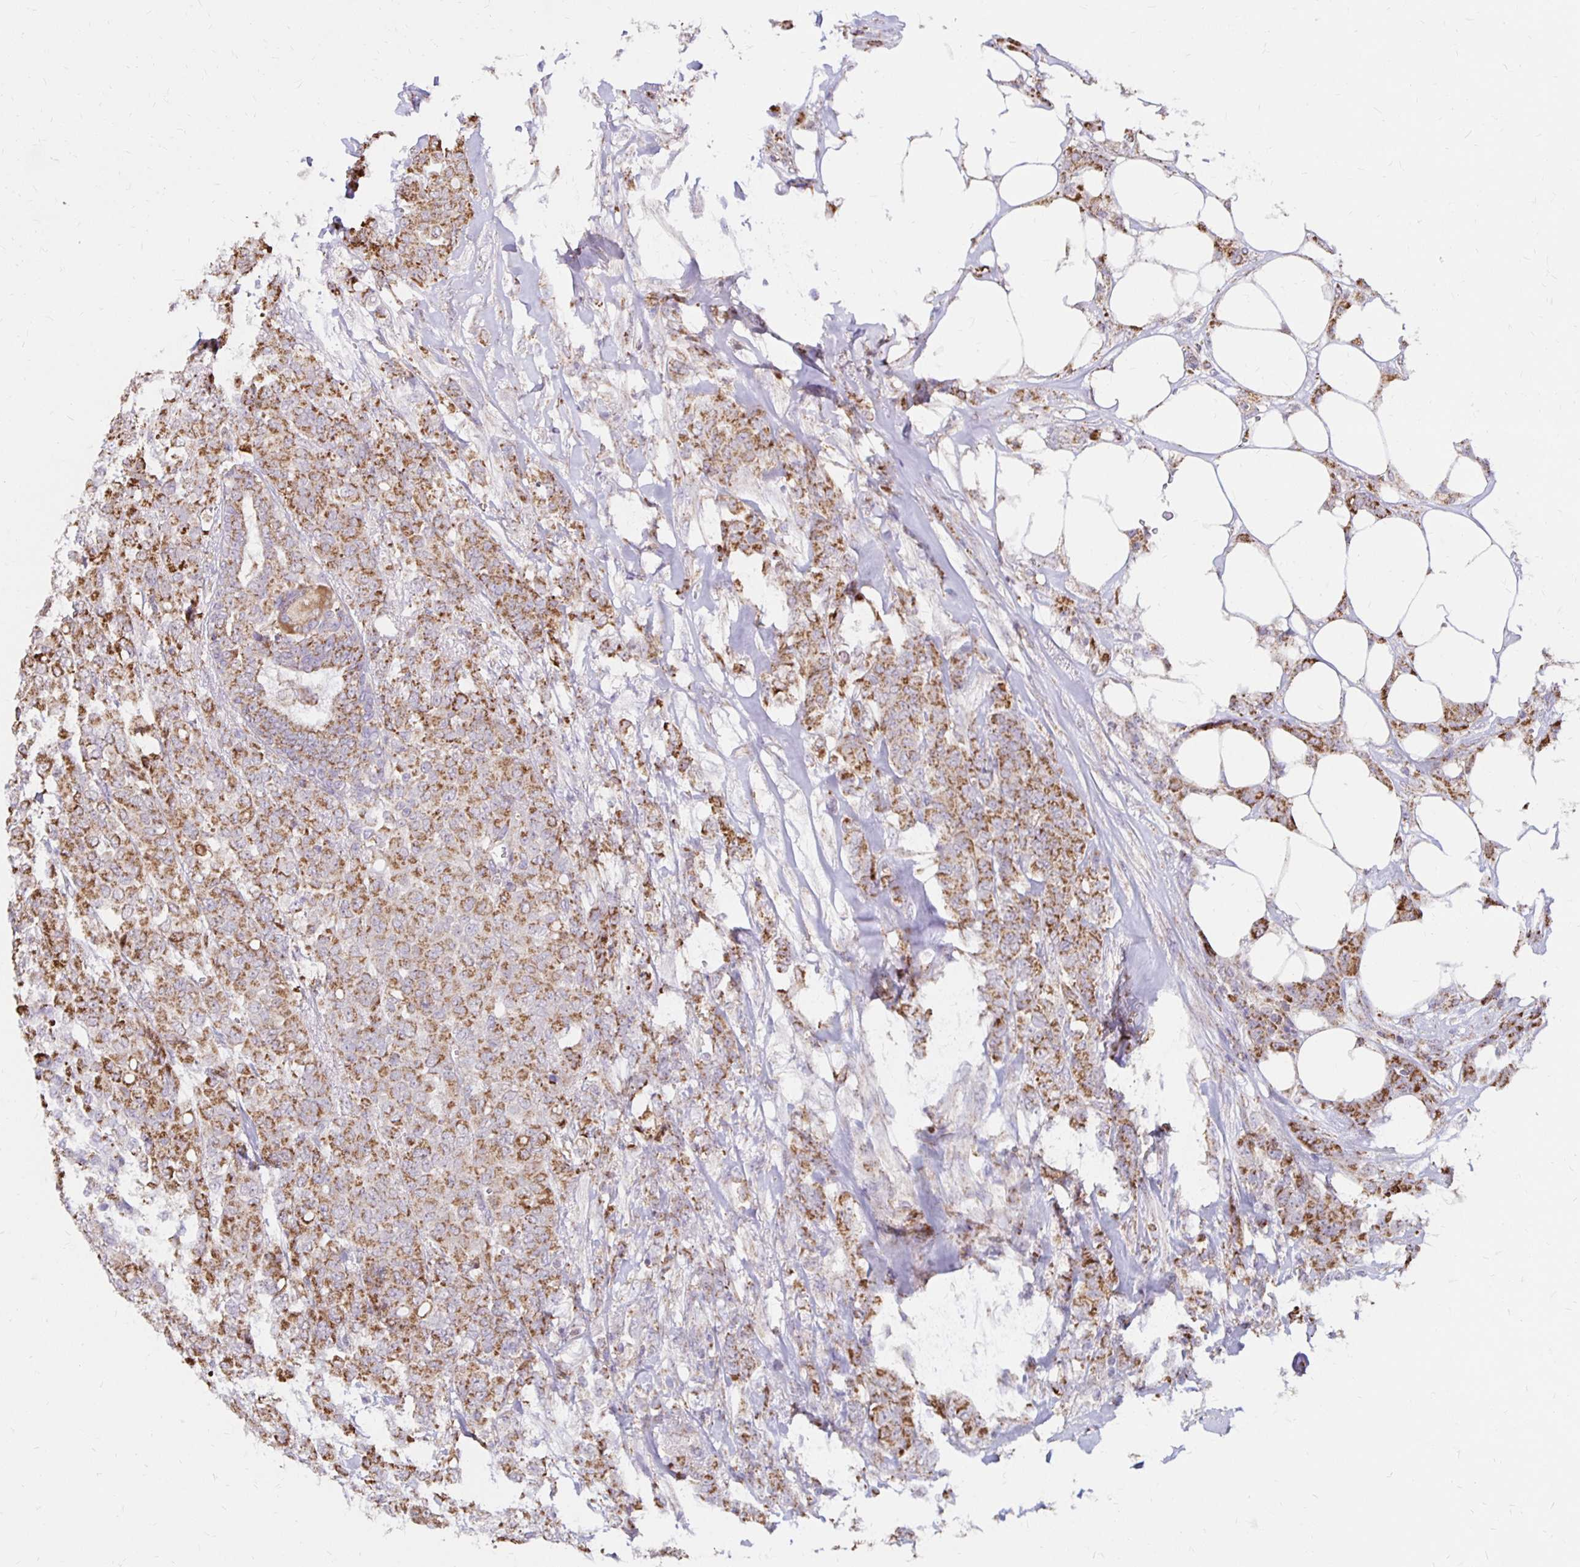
{"staining": {"intensity": "moderate", "quantity": ">75%", "location": "cytoplasmic/membranous"}, "tissue": "breast cancer", "cell_type": "Tumor cells", "image_type": "cancer", "snomed": [{"axis": "morphology", "description": "Lobular carcinoma"}, {"axis": "topography", "description": "Breast"}], "caption": "Brown immunohistochemical staining in human breast cancer reveals moderate cytoplasmic/membranous expression in approximately >75% of tumor cells.", "gene": "IER3", "patient": {"sex": "female", "age": 91}}